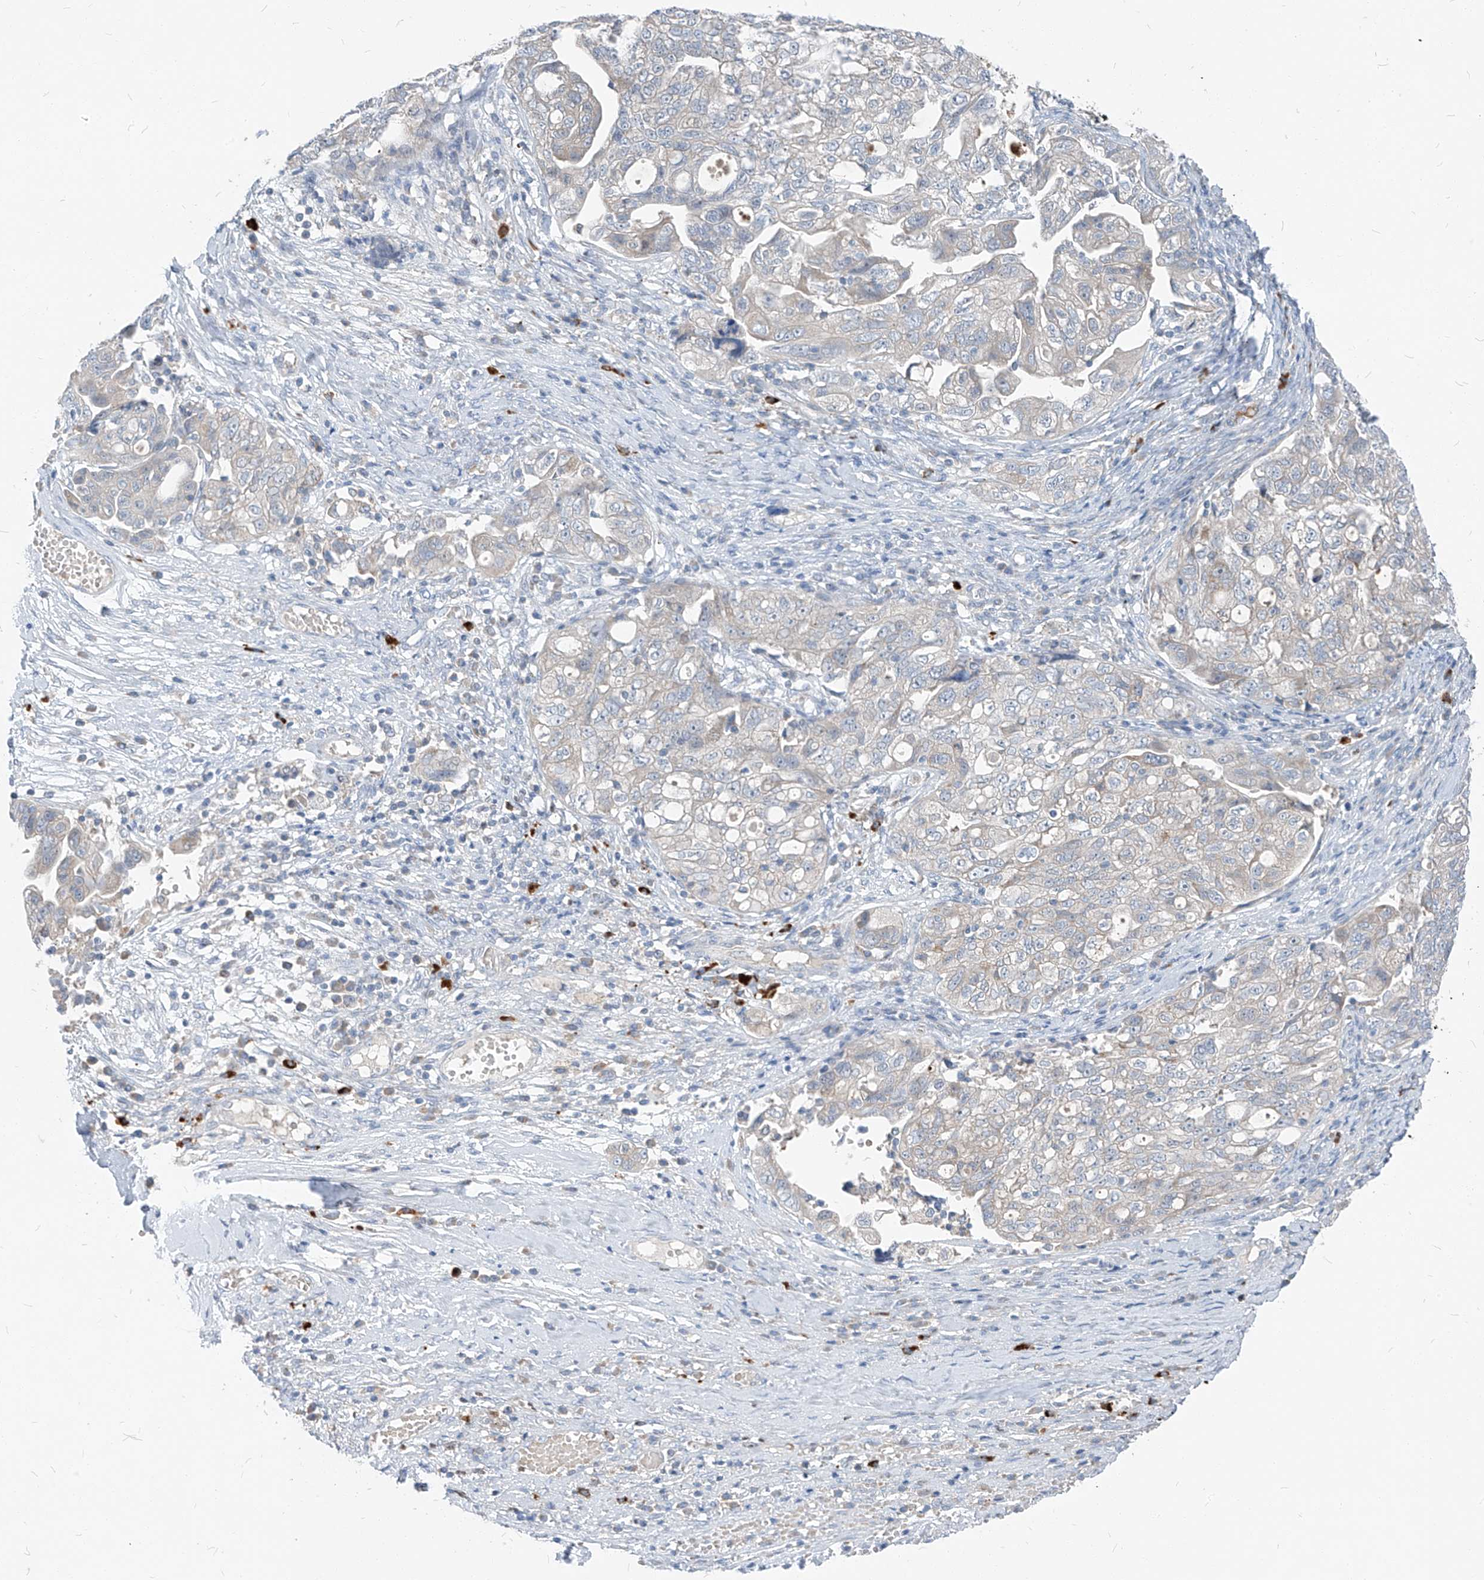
{"staining": {"intensity": "negative", "quantity": "none", "location": "none"}, "tissue": "ovarian cancer", "cell_type": "Tumor cells", "image_type": "cancer", "snomed": [{"axis": "morphology", "description": "Carcinoma, NOS"}, {"axis": "morphology", "description": "Cystadenocarcinoma, serous, NOS"}, {"axis": "topography", "description": "Ovary"}], "caption": "Immunohistochemical staining of carcinoma (ovarian) exhibits no significant staining in tumor cells.", "gene": "CHMP2B", "patient": {"sex": "female", "age": 69}}